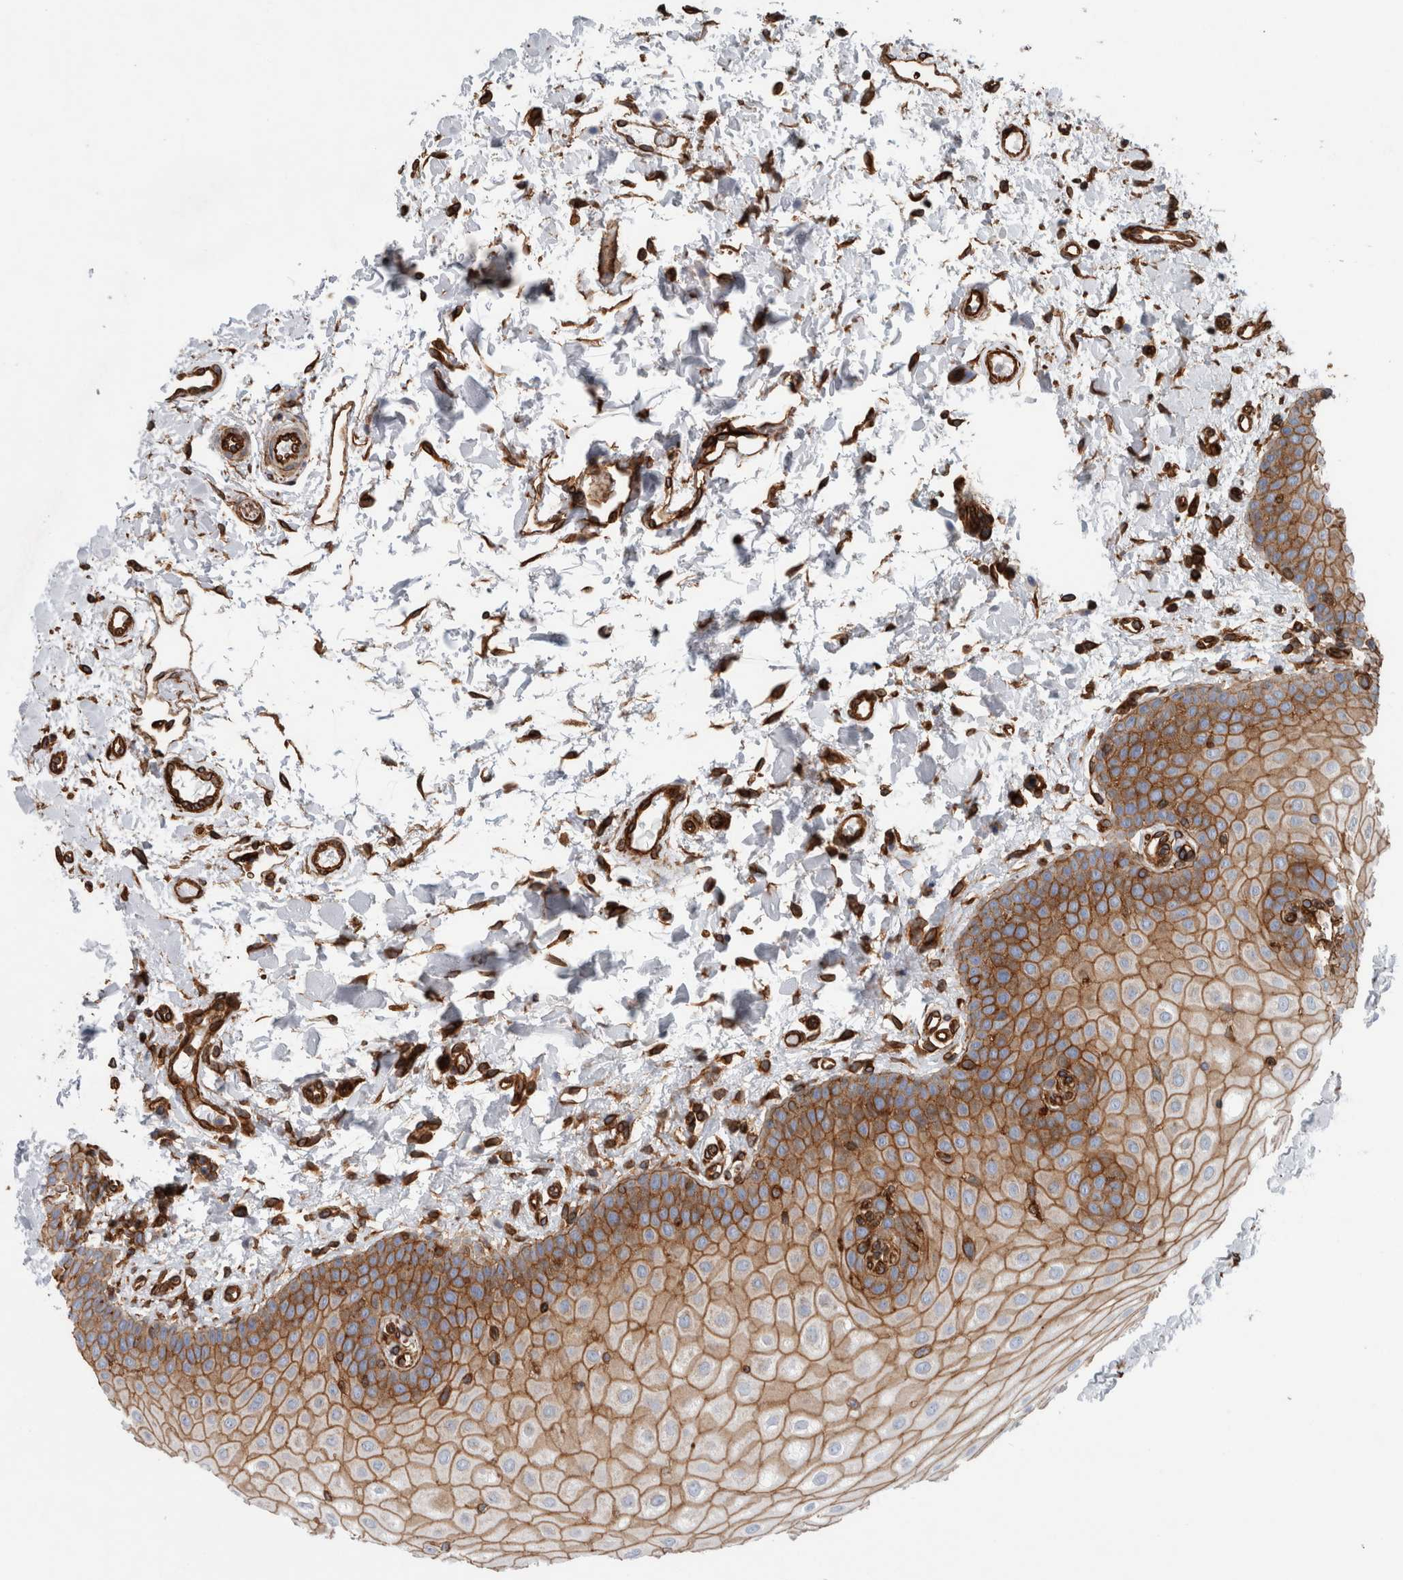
{"staining": {"intensity": "strong", "quantity": "25%-75%", "location": "cytoplasmic/membranous"}, "tissue": "oral mucosa", "cell_type": "Squamous epithelial cells", "image_type": "normal", "snomed": [{"axis": "morphology", "description": "Normal tissue, NOS"}, {"axis": "topography", "description": "Skin"}, {"axis": "topography", "description": "Oral tissue"}], "caption": "Normal oral mucosa displays strong cytoplasmic/membranous positivity in about 25%-75% of squamous epithelial cells, visualized by immunohistochemistry.", "gene": "PLEC", "patient": {"sex": "male", "age": 84}}